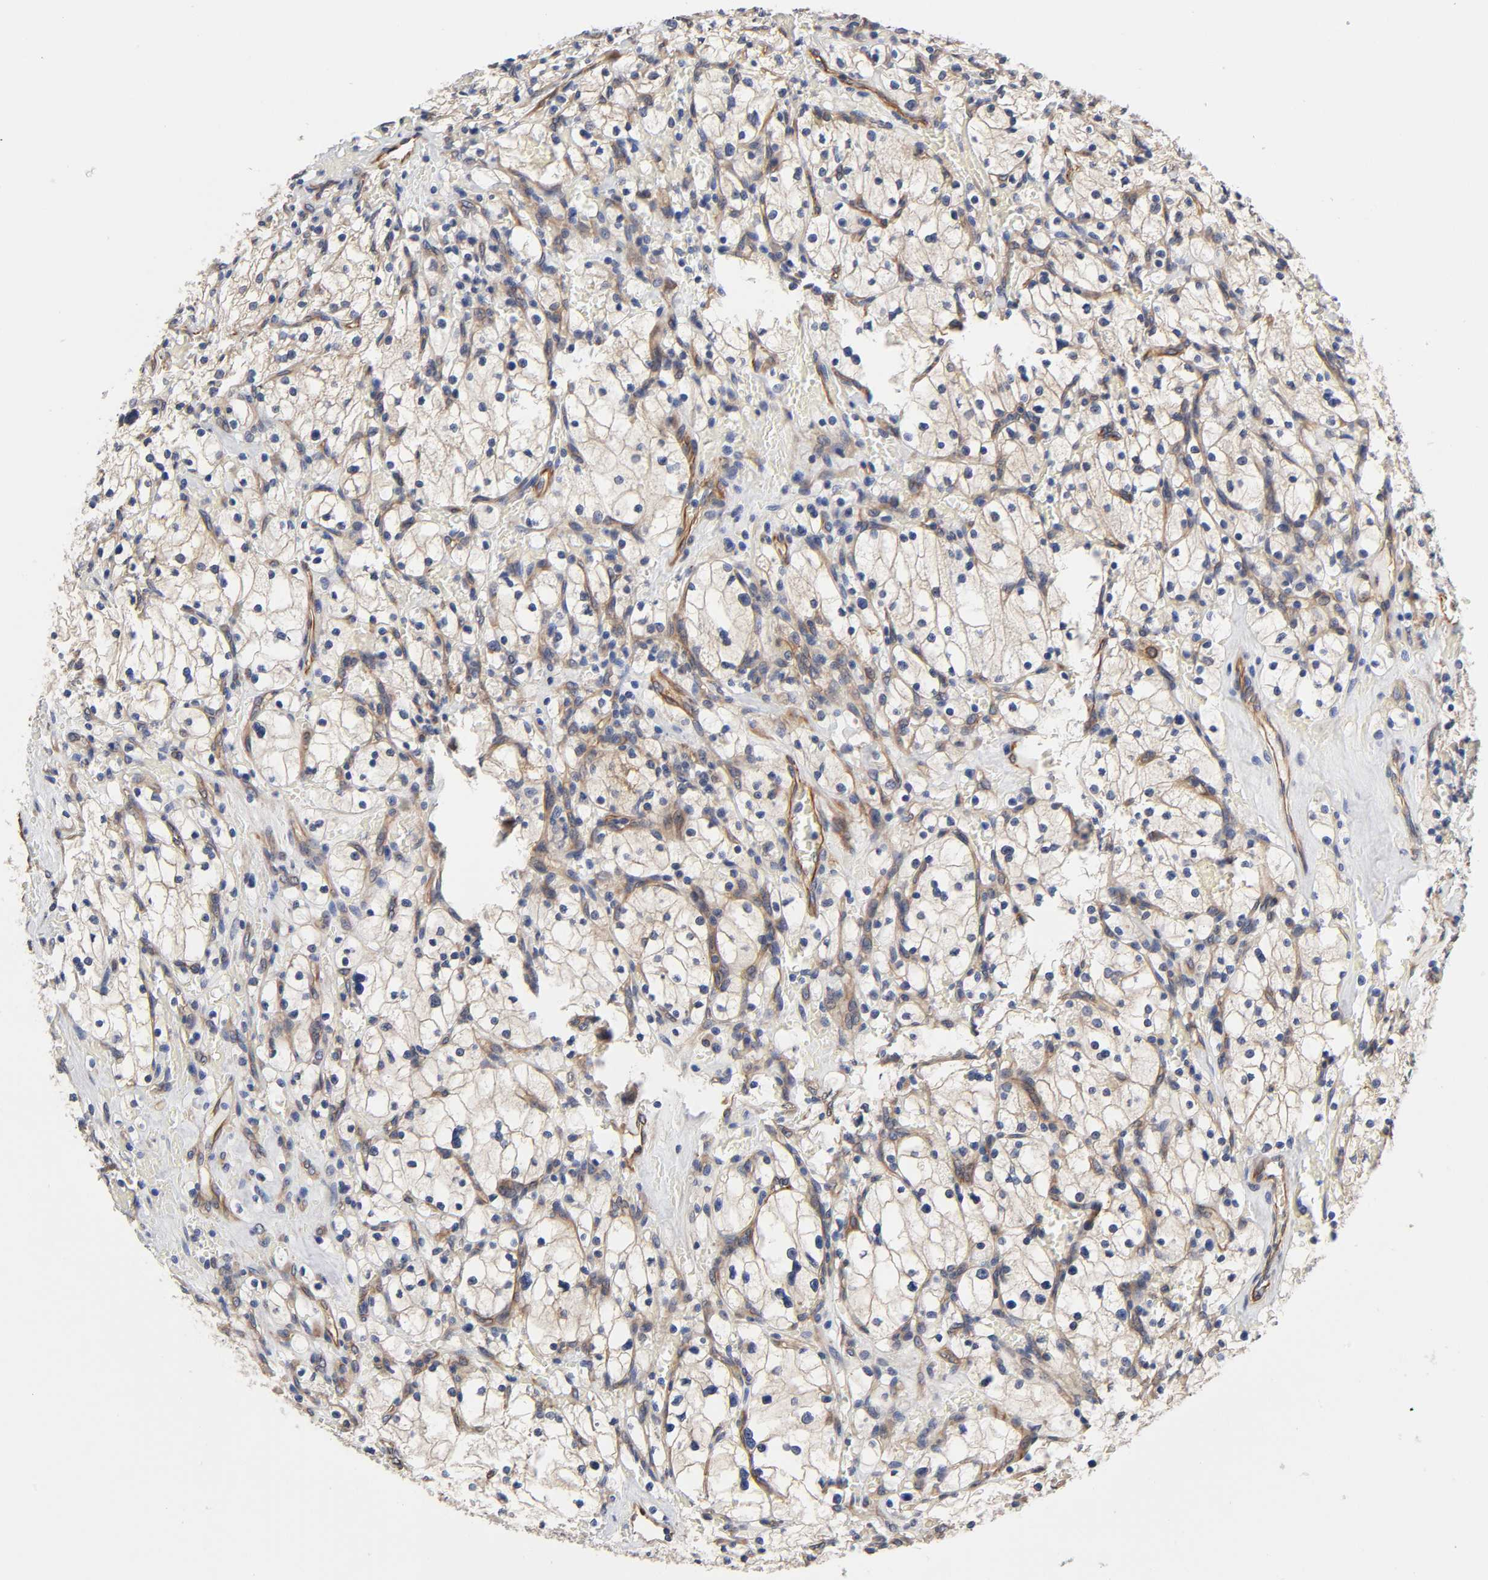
{"staining": {"intensity": "negative", "quantity": "none", "location": "none"}, "tissue": "renal cancer", "cell_type": "Tumor cells", "image_type": "cancer", "snomed": [{"axis": "morphology", "description": "Adenocarcinoma, NOS"}, {"axis": "topography", "description": "Kidney"}], "caption": "Tumor cells are negative for protein expression in human renal adenocarcinoma.", "gene": "RAB13", "patient": {"sex": "female", "age": 83}}